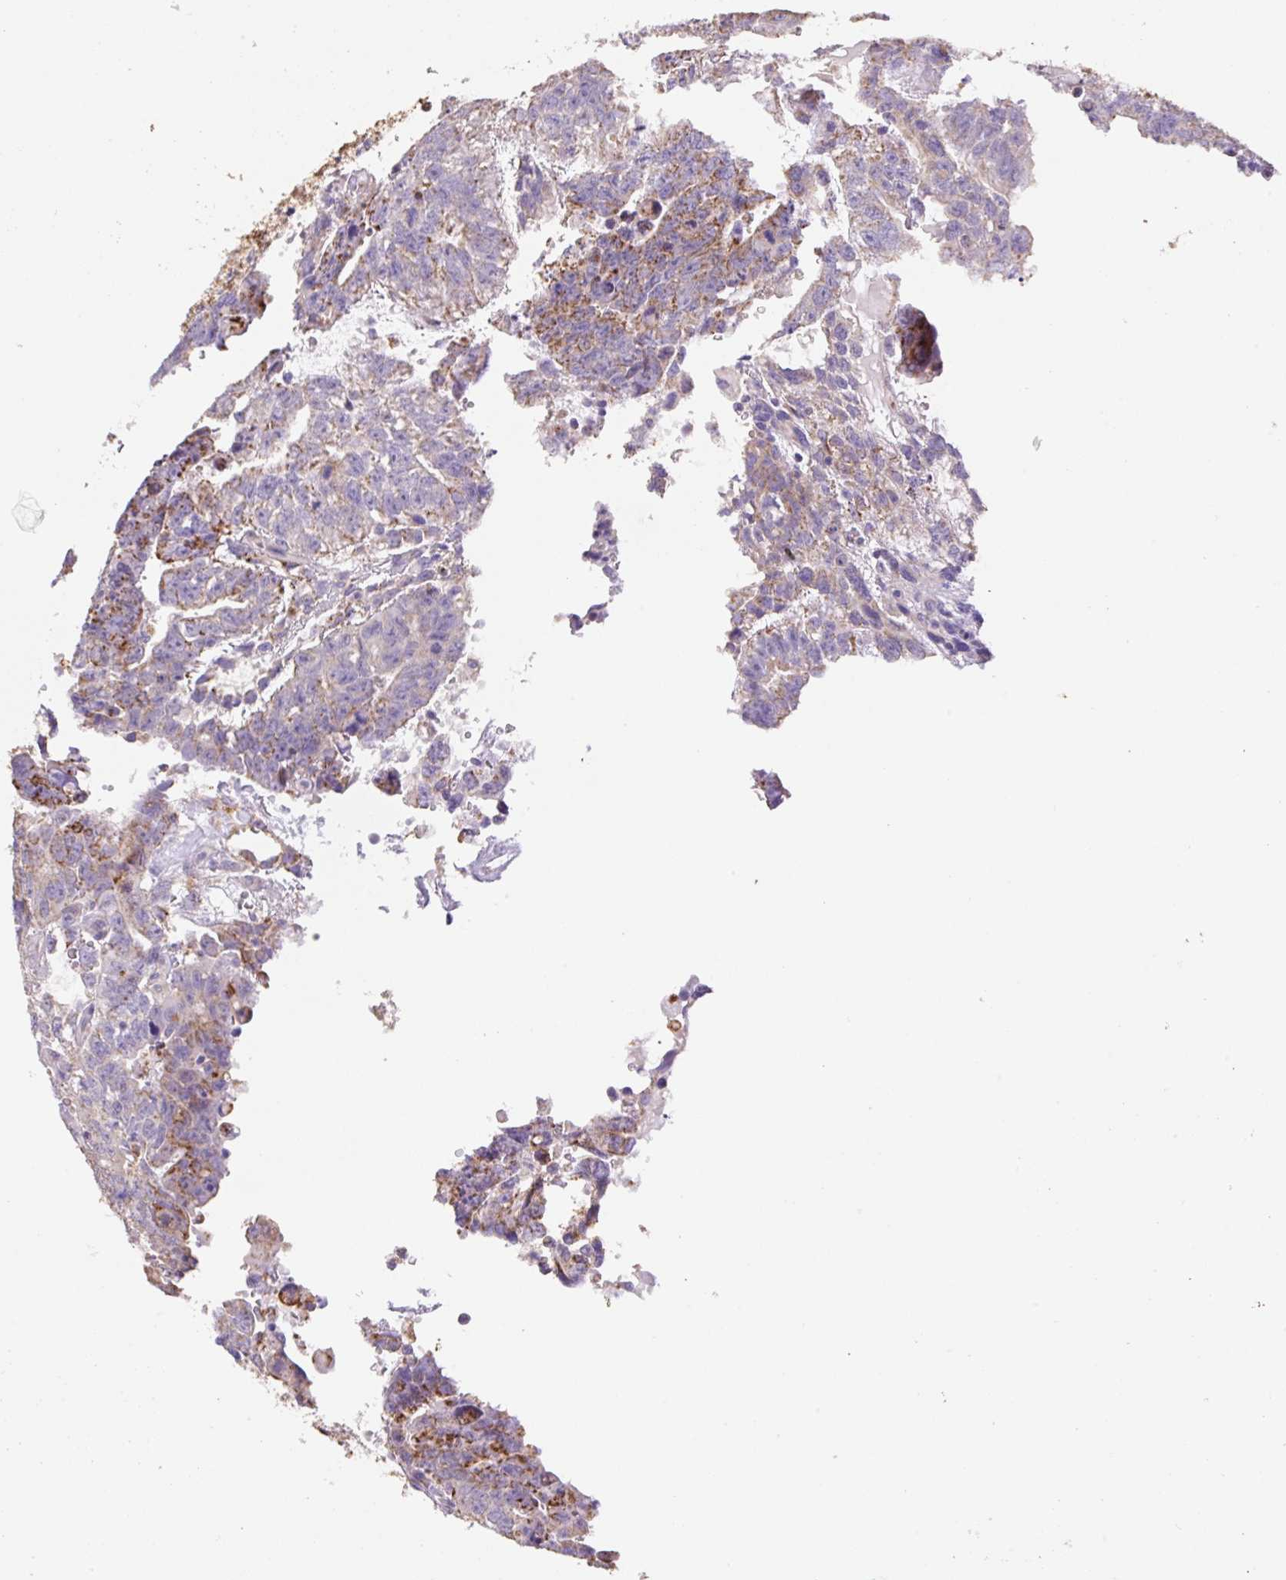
{"staining": {"intensity": "moderate", "quantity": "25%-75%", "location": "cytoplasmic/membranous"}, "tissue": "testis cancer", "cell_type": "Tumor cells", "image_type": "cancer", "snomed": [{"axis": "morphology", "description": "Carcinoma, Embryonal, NOS"}, {"axis": "topography", "description": "Testis"}], "caption": "An image of testis embryonal carcinoma stained for a protein reveals moderate cytoplasmic/membranous brown staining in tumor cells. (IHC, brightfield microscopy, high magnification).", "gene": "COPZ2", "patient": {"sex": "male", "age": 24}}